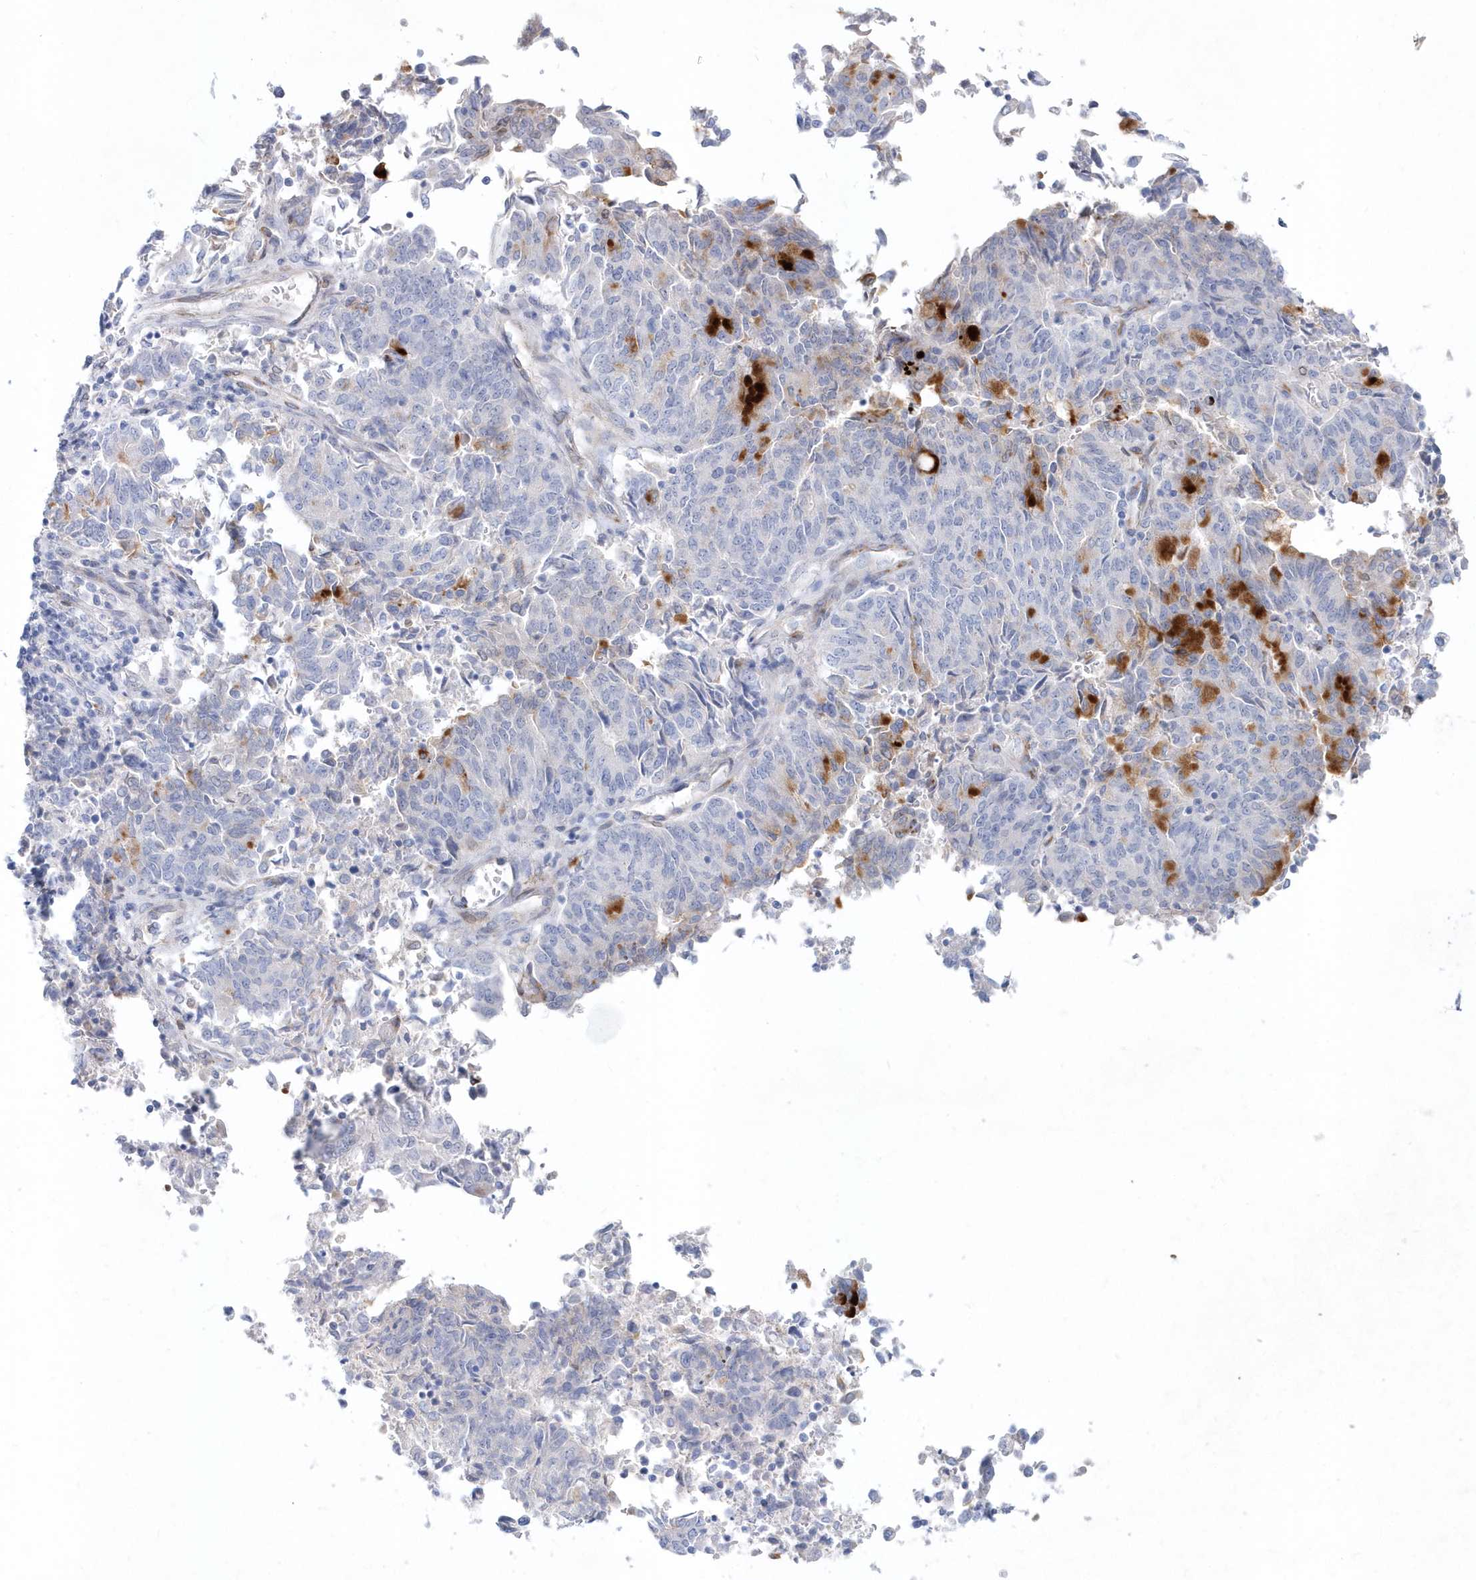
{"staining": {"intensity": "negative", "quantity": "none", "location": "none"}, "tissue": "endometrial cancer", "cell_type": "Tumor cells", "image_type": "cancer", "snomed": [{"axis": "morphology", "description": "Adenocarcinoma, NOS"}, {"axis": "topography", "description": "Endometrium"}], "caption": "Immunohistochemistry of human endometrial cancer displays no expression in tumor cells. Nuclei are stained in blue.", "gene": "SPINK7", "patient": {"sex": "female", "age": 80}}